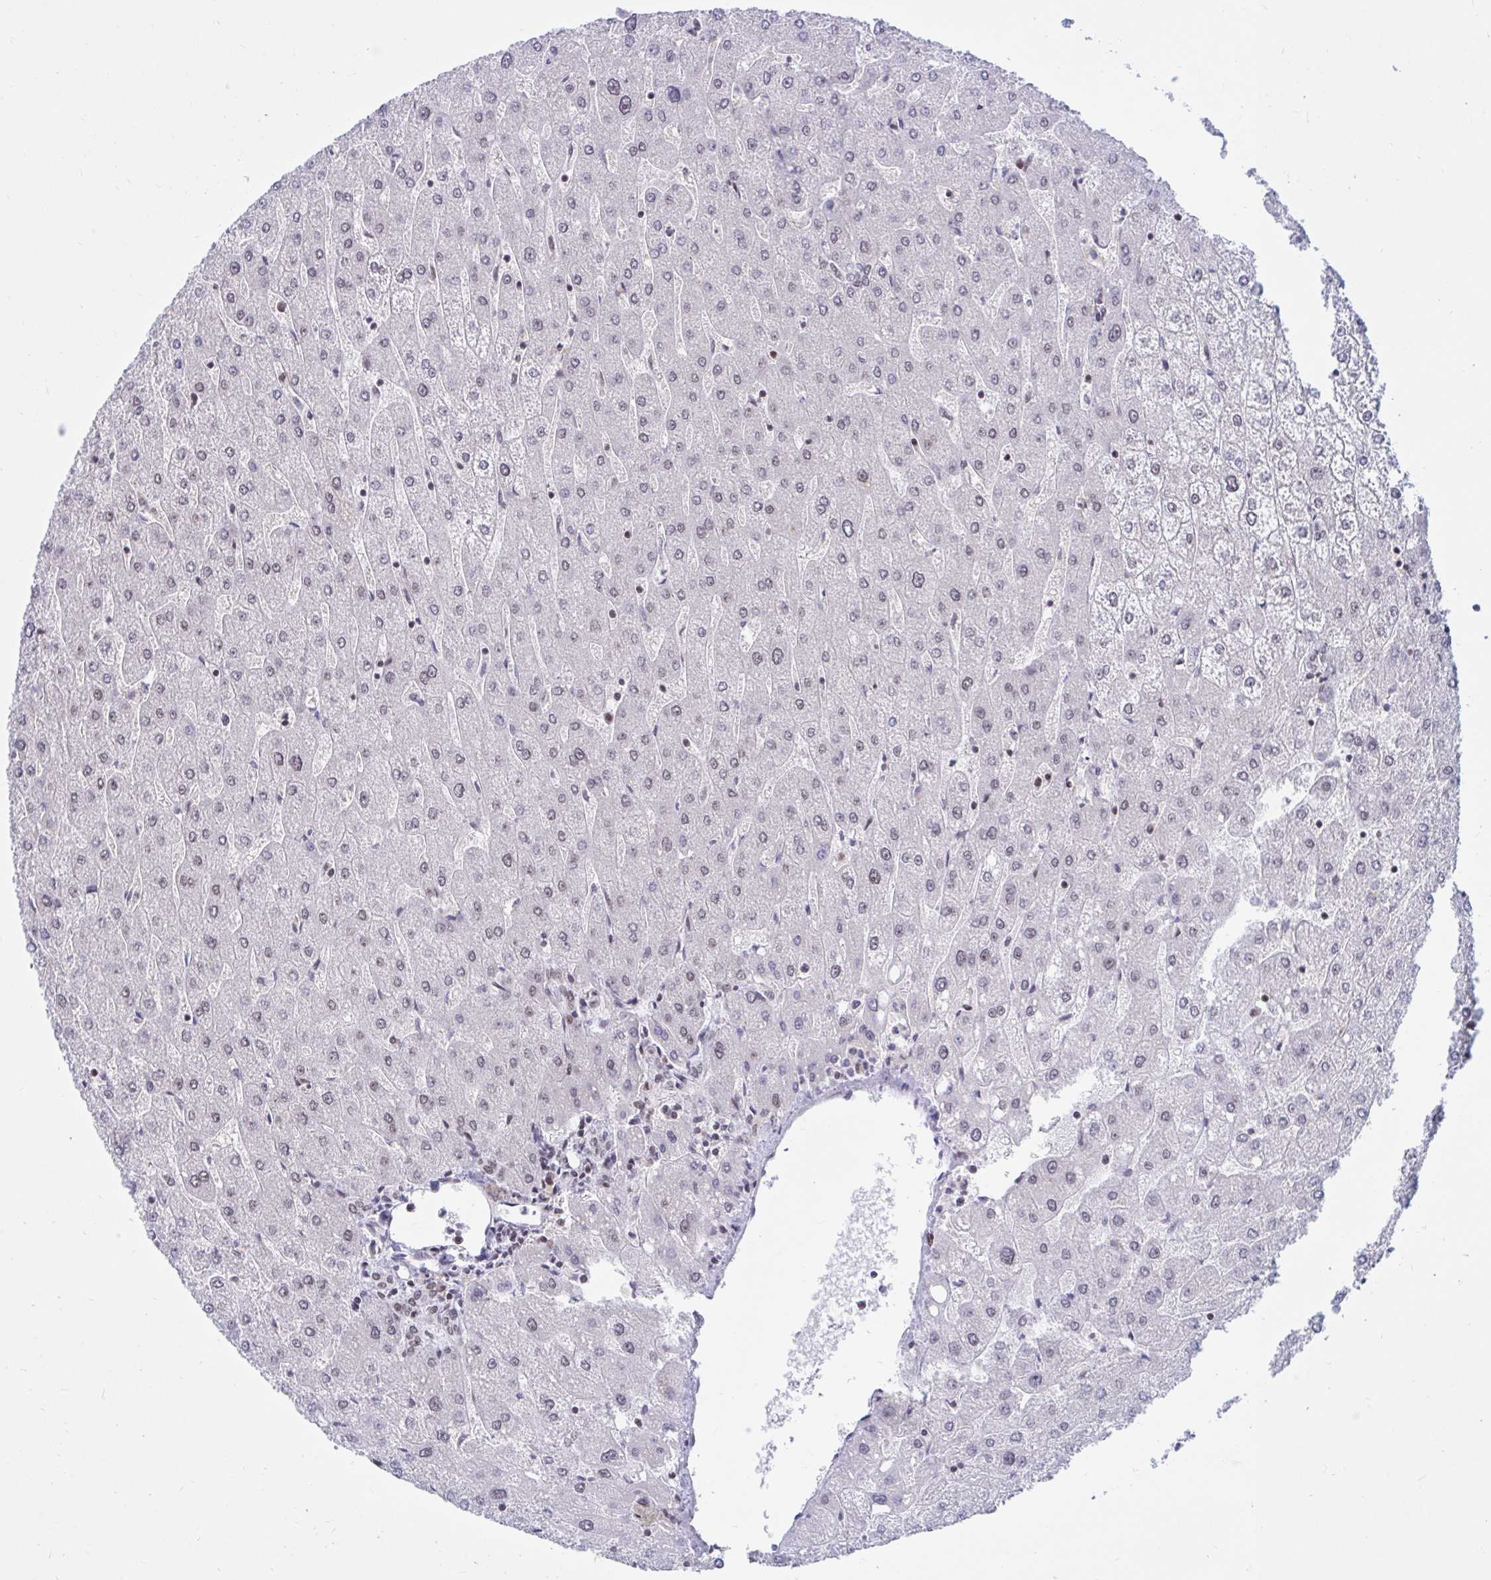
{"staining": {"intensity": "weak", "quantity": "25%-75%", "location": "nuclear"}, "tissue": "liver", "cell_type": "Cholangiocytes", "image_type": "normal", "snomed": [{"axis": "morphology", "description": "Normal tissue, NOS"}, {"axis": "topography", "description": "Liver"}], "caption": "High-magnification brightfield microscopy of benign liver stained with DAB (3,3'-diaminobenzidine) (brown) and counterstained with hematoxylin (blue). cholangiocytes exhibit weak nuclear expression is identified in approximately25%-75% of cells. The staining was performed using DAB (3,3'-diaminobenzidine), with brown indicating positive protein expression. Nuclei are stained blue with hematoxylin.", "gene": "PHF10", "patient": {"sex": "male", "age": 67}}